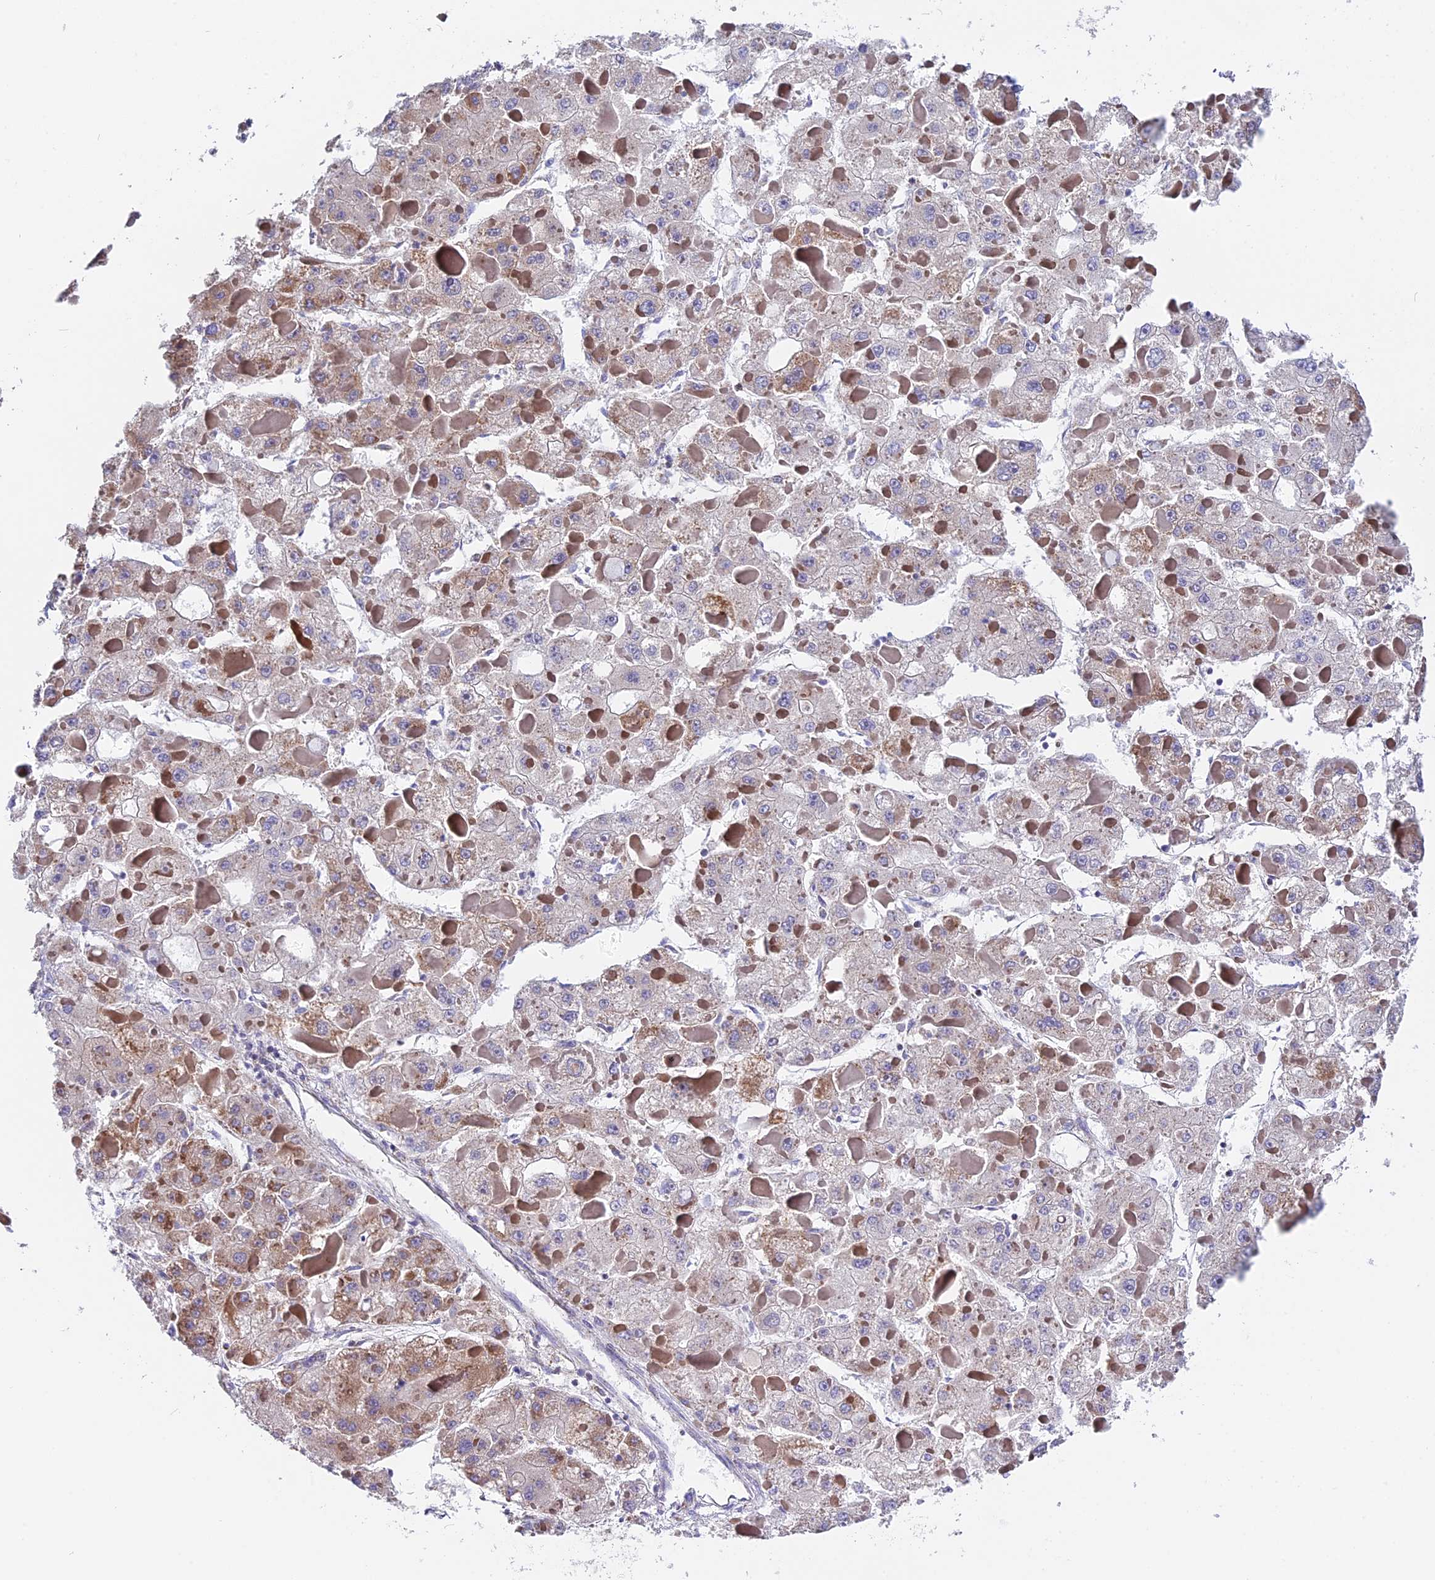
{"staining": {"intensity": "moderate", "quantity": "25%-75%", "location": "cytoplasmic/membranous"}, "tissue": "liver cancer", "cell_type": "Tumor cells", "image_type": "cancer", "snomed": [{"axis": "morphology", "description": "Carcinoma, Hepatocellular, NOS"}, {"axis": "topography", "description": "Liver"}], "caption": "Human liver hepatocellular carcinoma stained for a protein (brown) displays moderate cytoplasmic/membranous positive staining in about 25%-75% of tumor cells.", "gene": "FAM174C", "patient": {"sex": "female", "age": 73}}